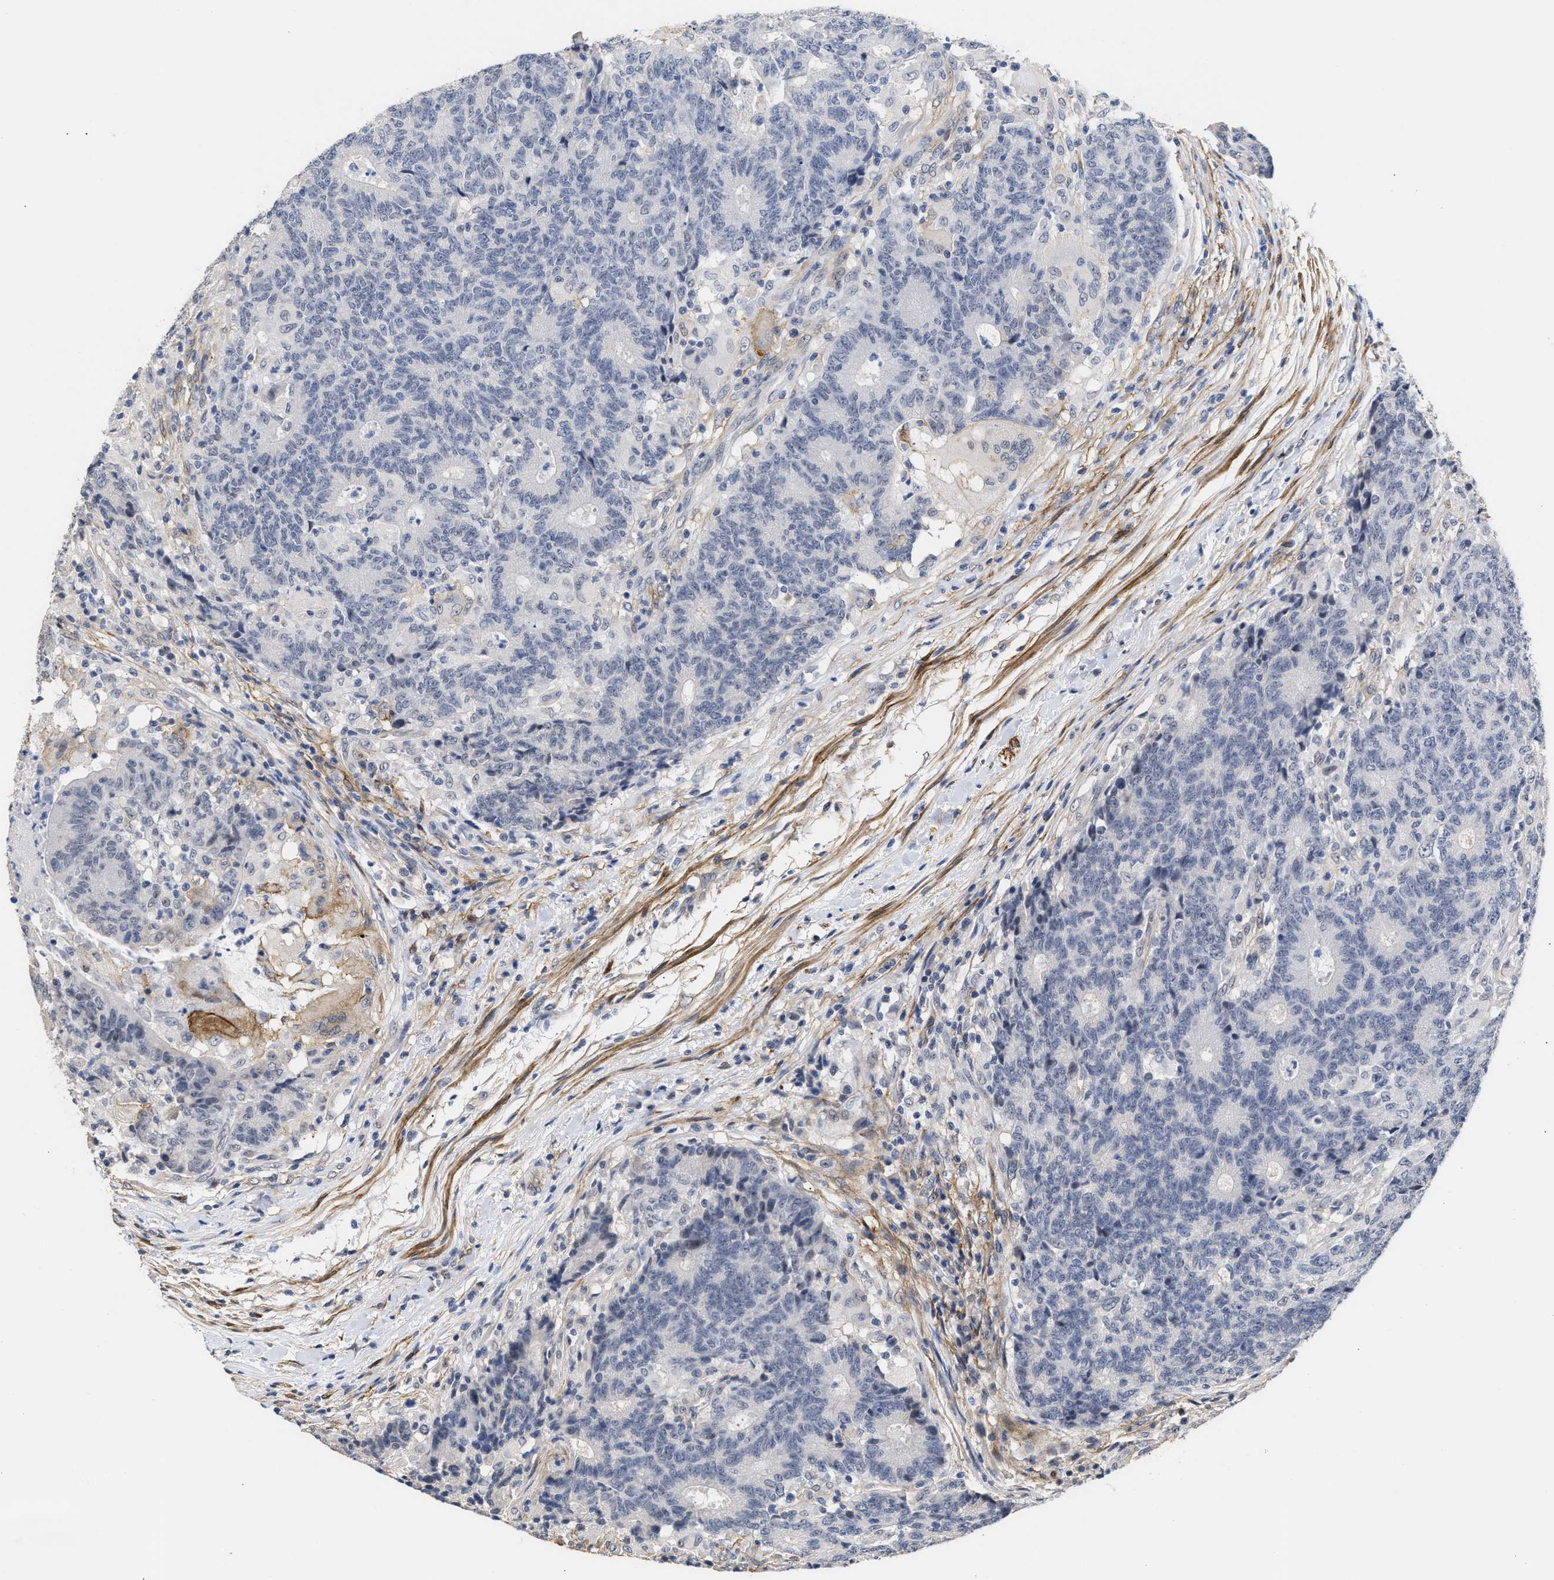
{"staining": {"intensity": "negative", "quantity": "none", "location": "none"}, "tissue": "colorectal cancer", "cell_type": "Tumor cells", "image_type": "cancer", "snomed": [{"axis": "morphology", "description": "Normal tissue, NOS"}, {"axis": "morphology", "description": "Adenocarcinoma, NOS"}, {"axis": "topography", "description": "Colon"}], "caption": "Tumor cells show no significant staining in colorectal cancer.", "gene": "AHNAK2", "patient": {"sex": "female", "age": 75}}